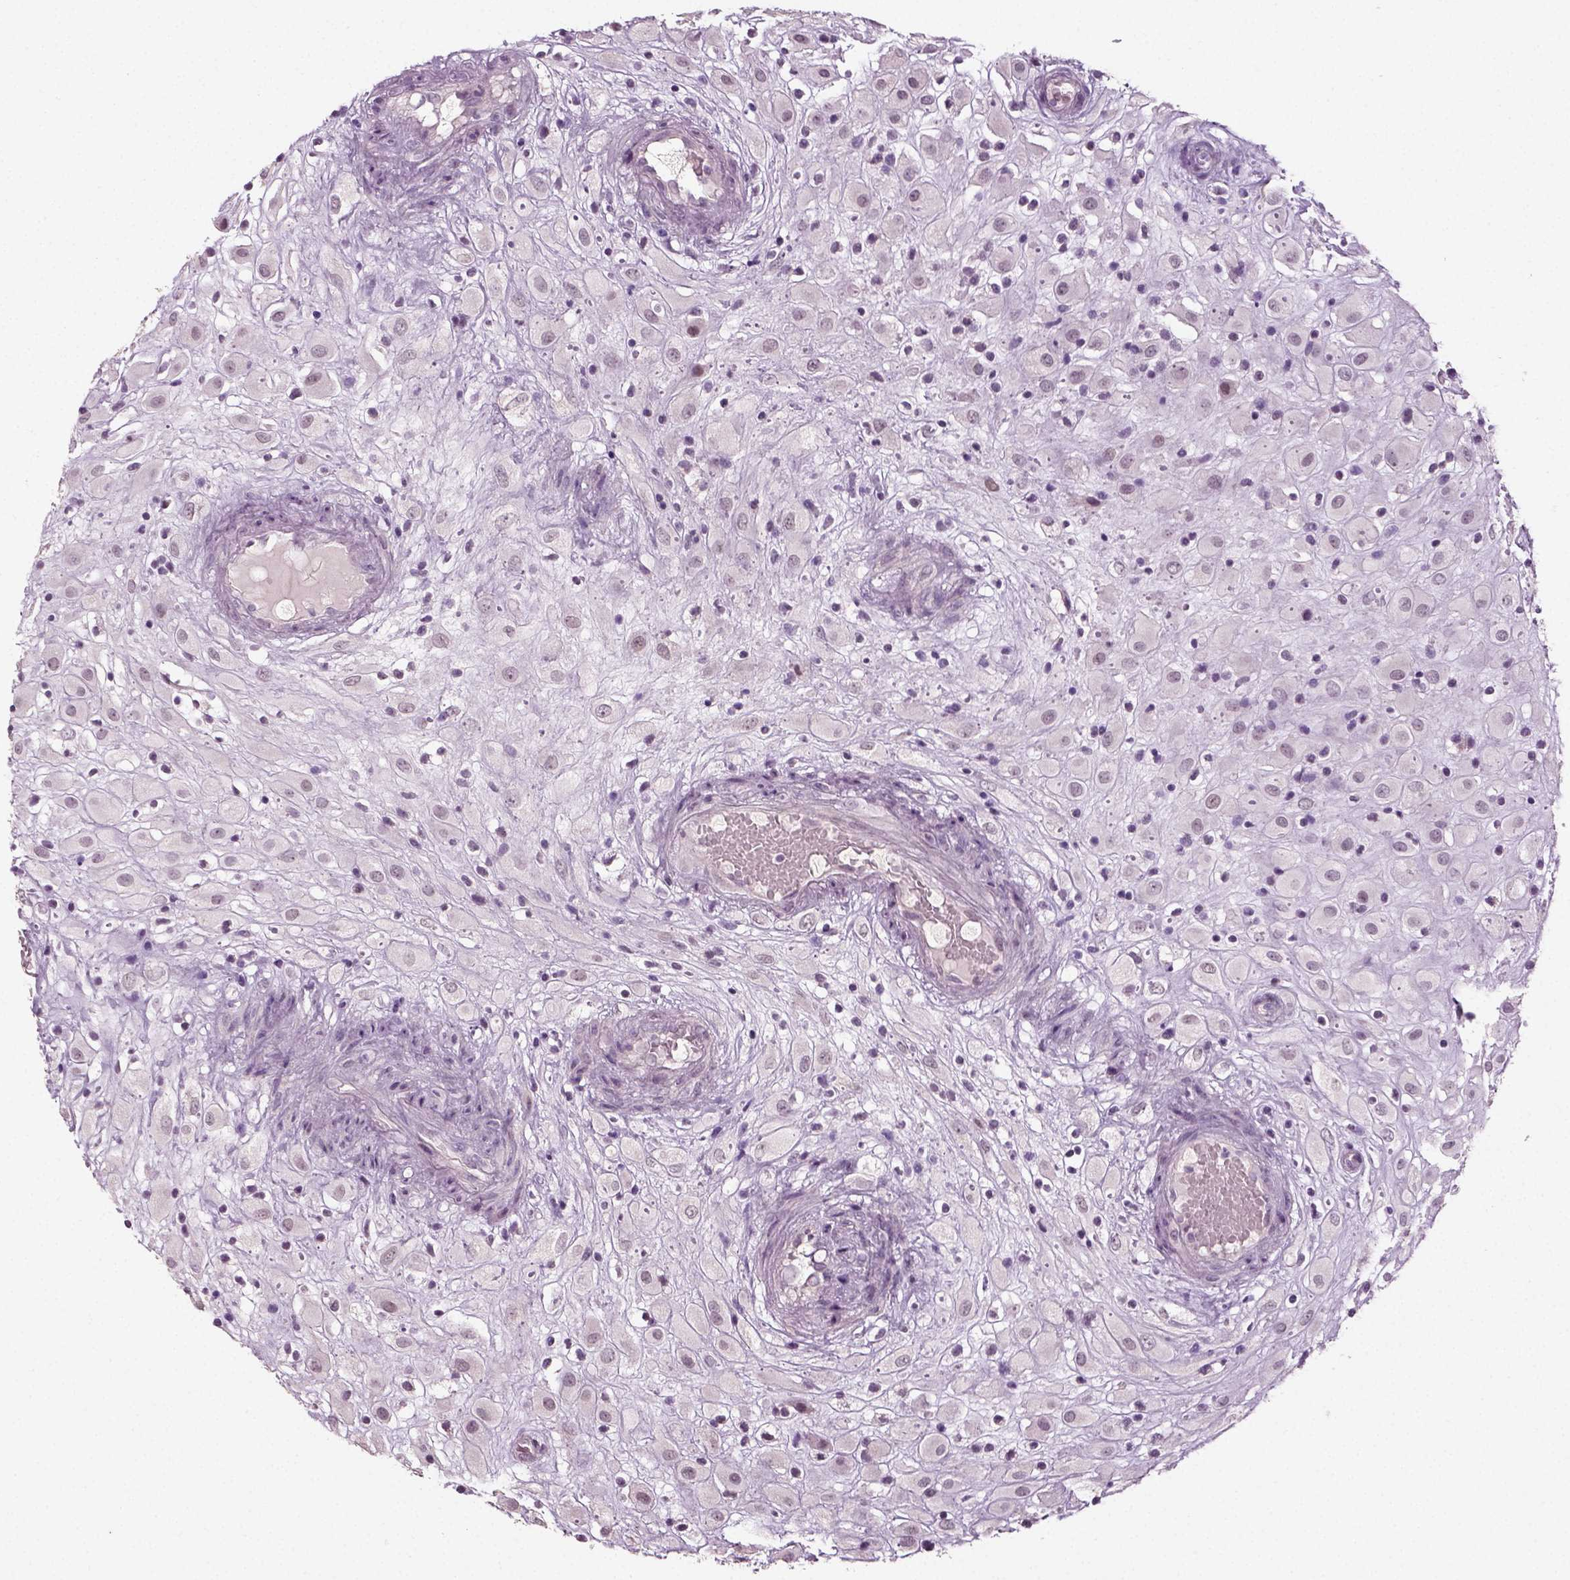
{"staining": {"intensity": "negative", "quantity": "none", "location": "none"}, "tissue": "placenta", "cell_type": "Decidual cells", "image_type": "normal", "snomed": [{"axis": "morphology", "description": "Normal tissue, NOS"}, {"axis": "topography", "description": "Placenta"}], "caption": "Immunohistochemical staining of unremarkable human placenta reveals no significant positivity in decidual cells. The staining is performed using DAB (3,3'-diaminobenzidine) brown chromogen with nuclei counter-stained in using hematoxylin.", "gene": "SYNGAP1", "patient": {"sex": "female", "age": 24}}